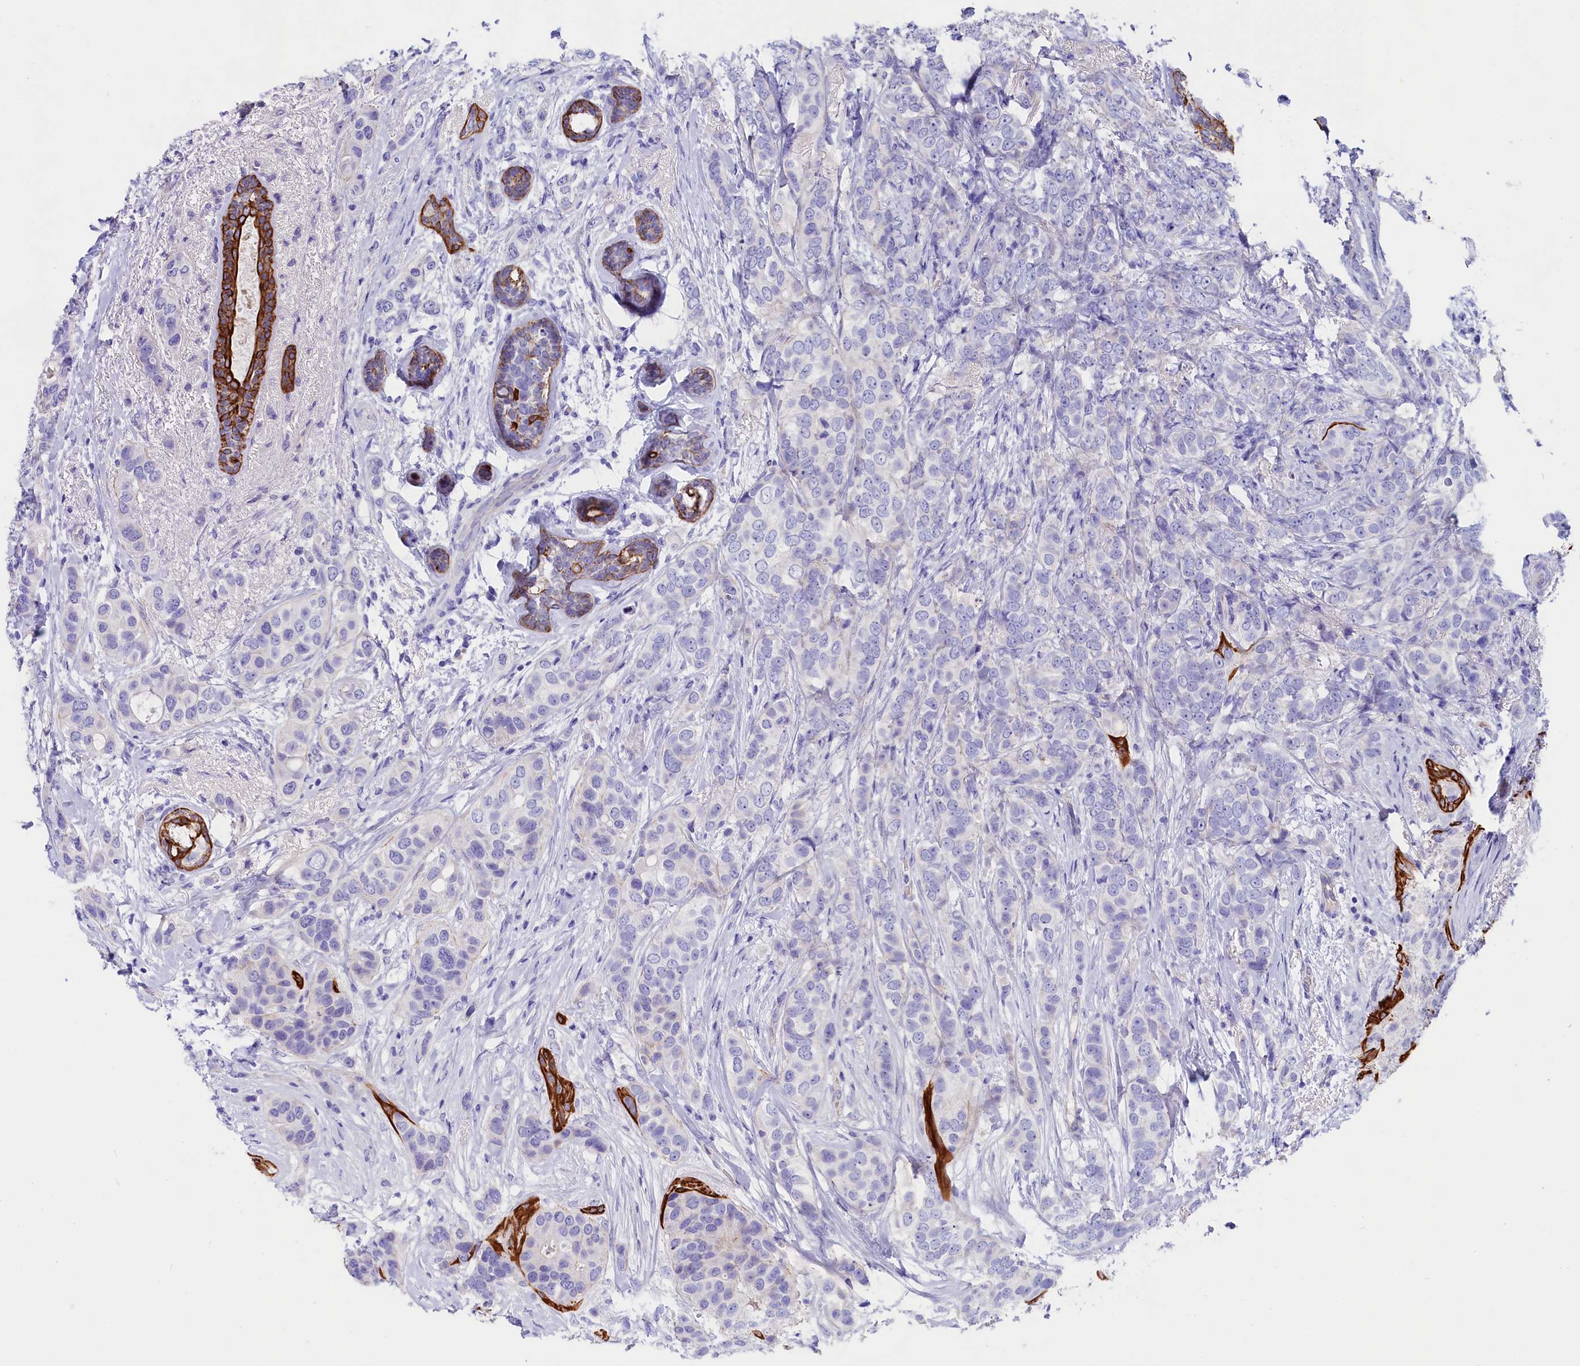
{"staining": {"intensity": "negative", "quantity": "none", "location": "none"}, "tissue": "breast cancer", "cell_type": "Tumor cells", "image_type": "cancer", "snomed": [{"axis": "morphology", "description": "Lobular carcinoma"}, {"axis": "topography", "description": "Breast"}], "caption": "Photomicrograph shows no protein expression in tumor cells of breast cancer (lobular carcinoma) tissue. The staining is performed using DAB (3,3'-diaminobenzidine) brown chromogen with nuclei counter-stained in using hematoxylin.", "gene": "SULT2A1", "patient": {"sex": "female", "age": 51}}